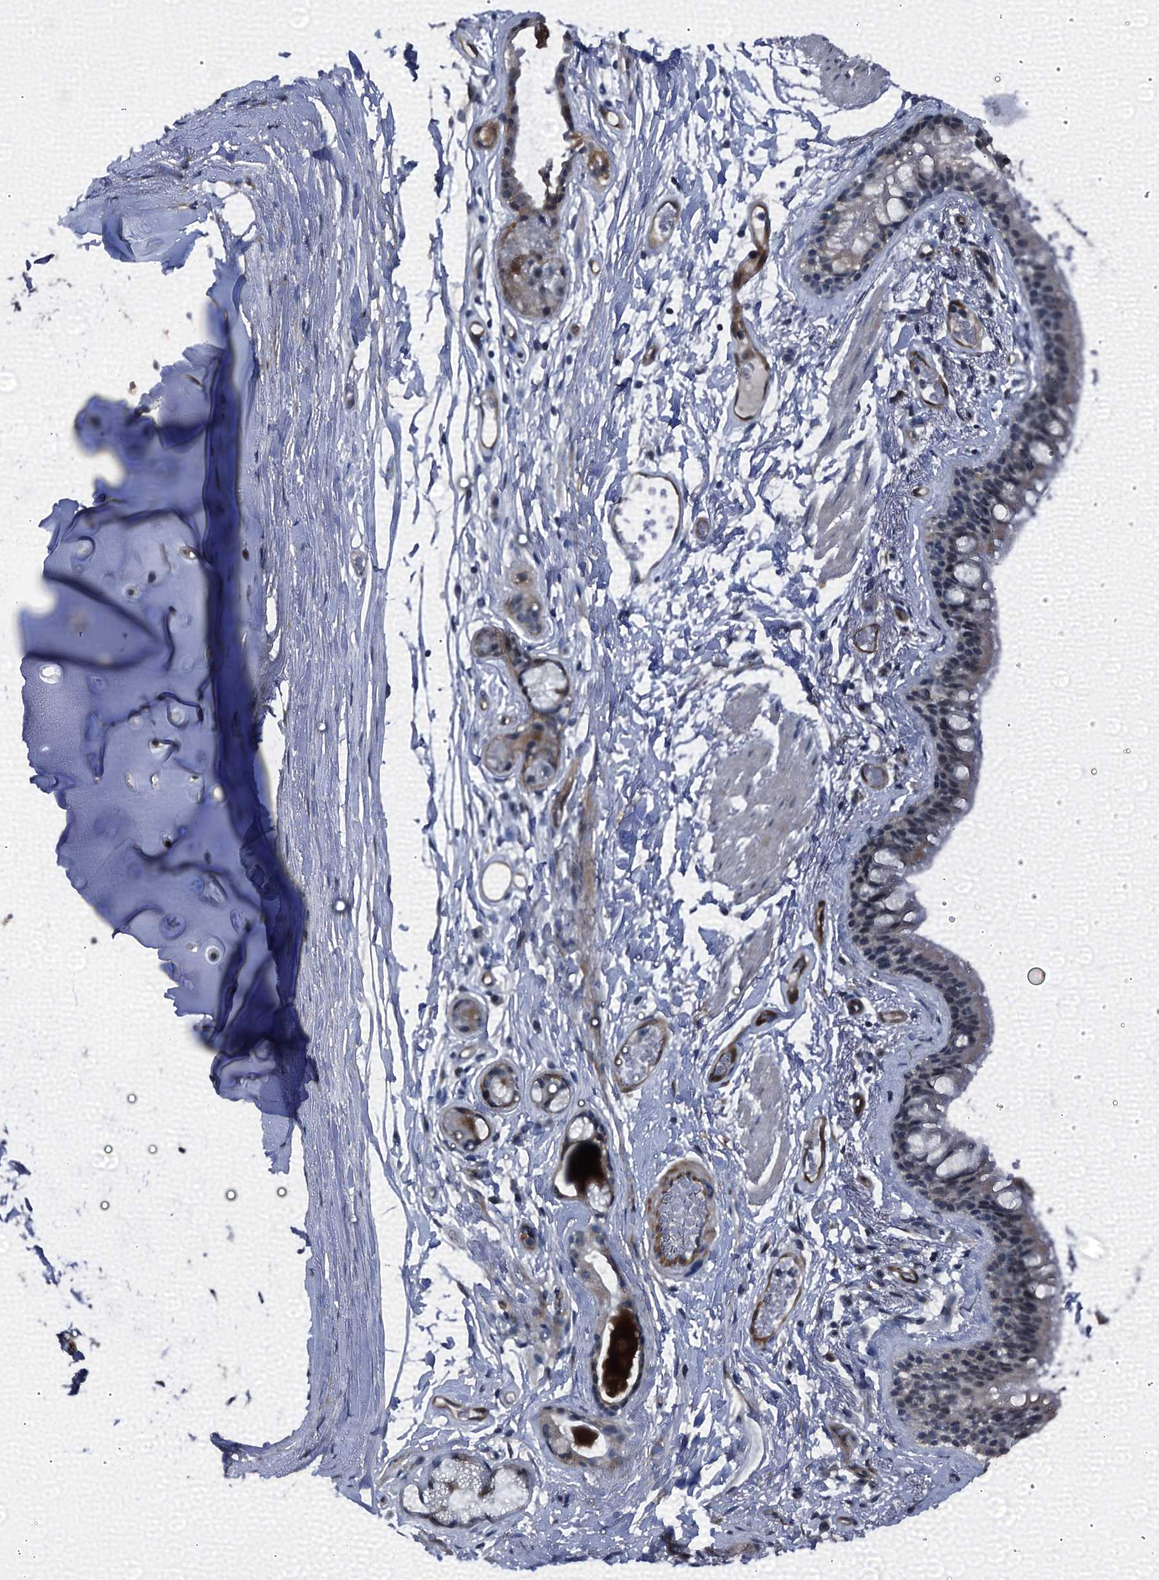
{"staining": {"intensity": "weak", "quantity": "25%-75%", "location": "nuclear"}, "tissue": "bronchus", "cell_type": "Respiratory epithelial cells", "image_type": "normal", "snomed": [{"axis": "morphology", "description": "Normal tissue, NOS"}, {"axis": "topography", "description": "Cartilage tissue"}], "caption": "This micrograph shows immunohistochemistry (IHC) staining of unremarkable human bronchus, with low weak nuclear expression in about 25%-75% of respiratory epithelial cells.", "gene": "EMG1", "patient": {"sex": "male", "age": 63}}